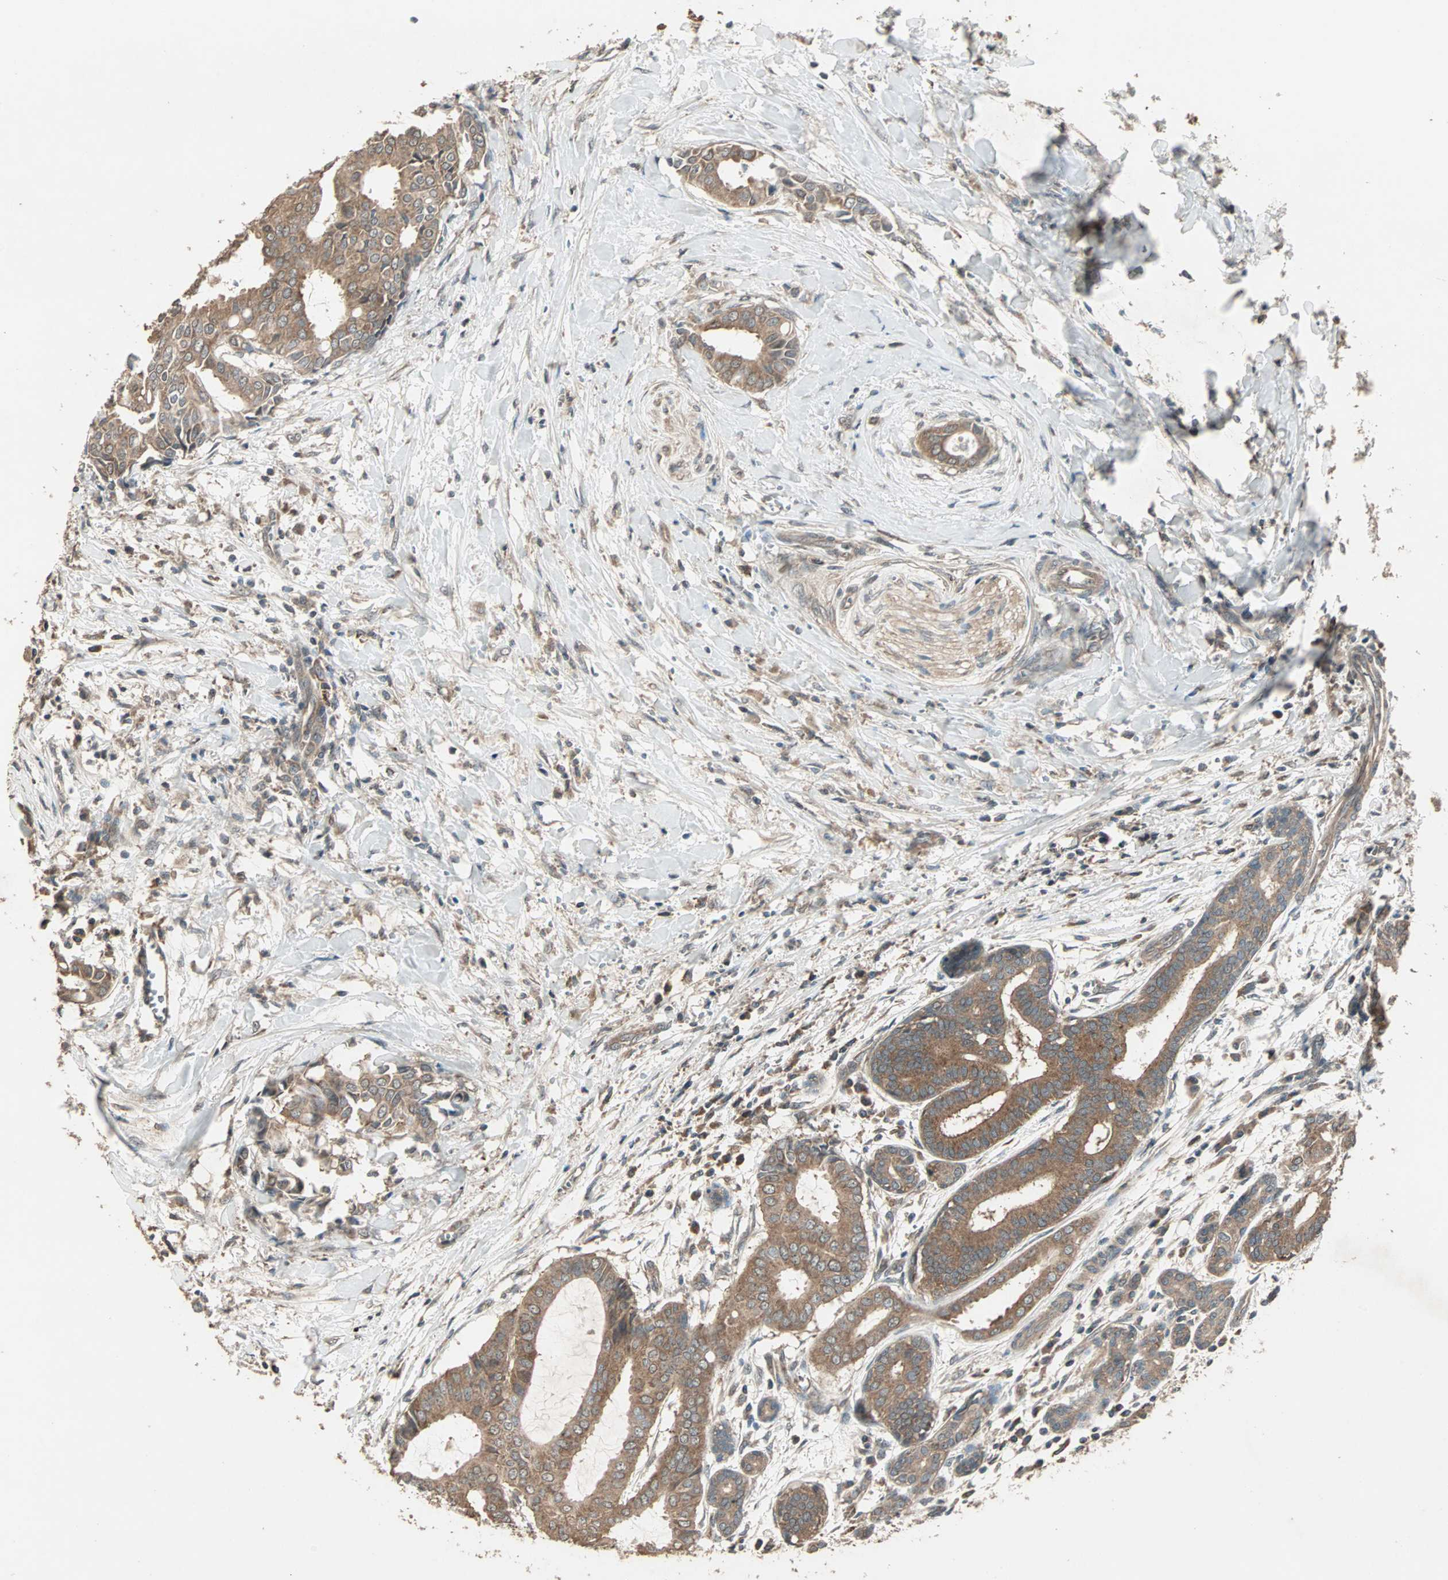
{"staining": {"intensity": "moderate", "quantity": ">75%", "location": "cytoplasmic/membranous"}, "tissue": "head and neck cancer", "cell_type": "Tumor cells", "image_type": "cancer", "snomed": [{"axis": "morphology", "description": "Adenocarcinoma, NOS"}, {"axis": "topography", "description": "Salivary gland"}, {"axis": "topography", "description": "Head-Neck"}], "caption": "High-power microscopy captured an immunohistochemistry (IHC) histopathology image of head and neck cancer (adenocarcinoma), revealing moderate cytoplasmic/membranous positivity in about >75% of tumor cells.", "gene": "UBAC1", "patient": {"sex": "female", "age": 59}}